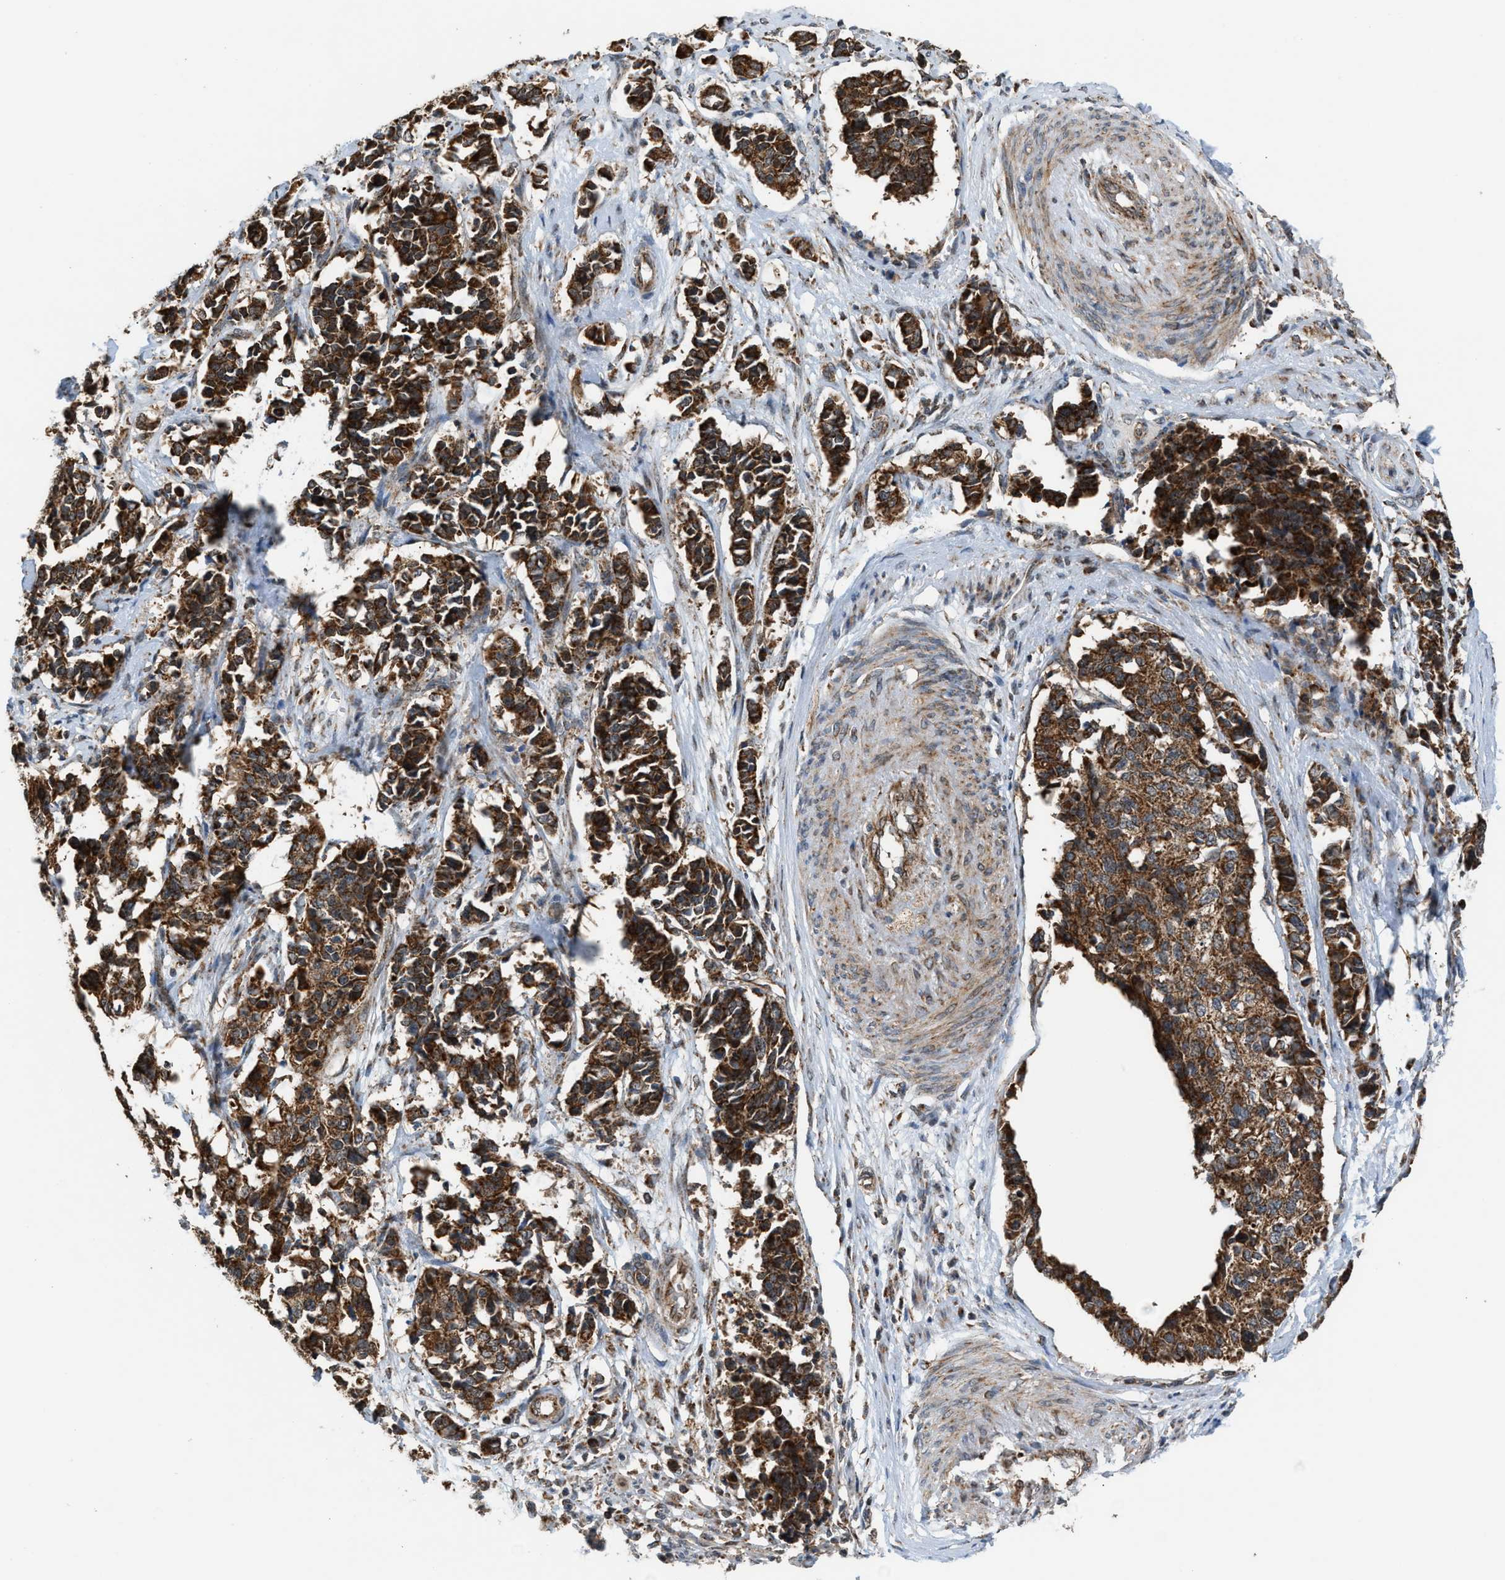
{"staining": {"intensity": "strong", "quantity": ">75%", "location": "cytoplasmic/membranous"}, "tissue": "cervical cancer", "cell_type": "Tumor cells", "image_type": "cancer", "snomed": [{"axis": "morphology", "description": "Normal tissue, NOS"}, {"axis": "morphology", "description": "Squamous cell carcinoma, NOS"}, {"axis": "topography", "description": "Cervix"}], "caption": "Squamous cell carcinoma (cervical) was stained to show a protein in brown. There is high levels of strong cytoplasmic/membranous positivity in approximately >75% of tumor cells.", "gene": "SGSM2", "patient": {"sex": "female", "age": 35}}